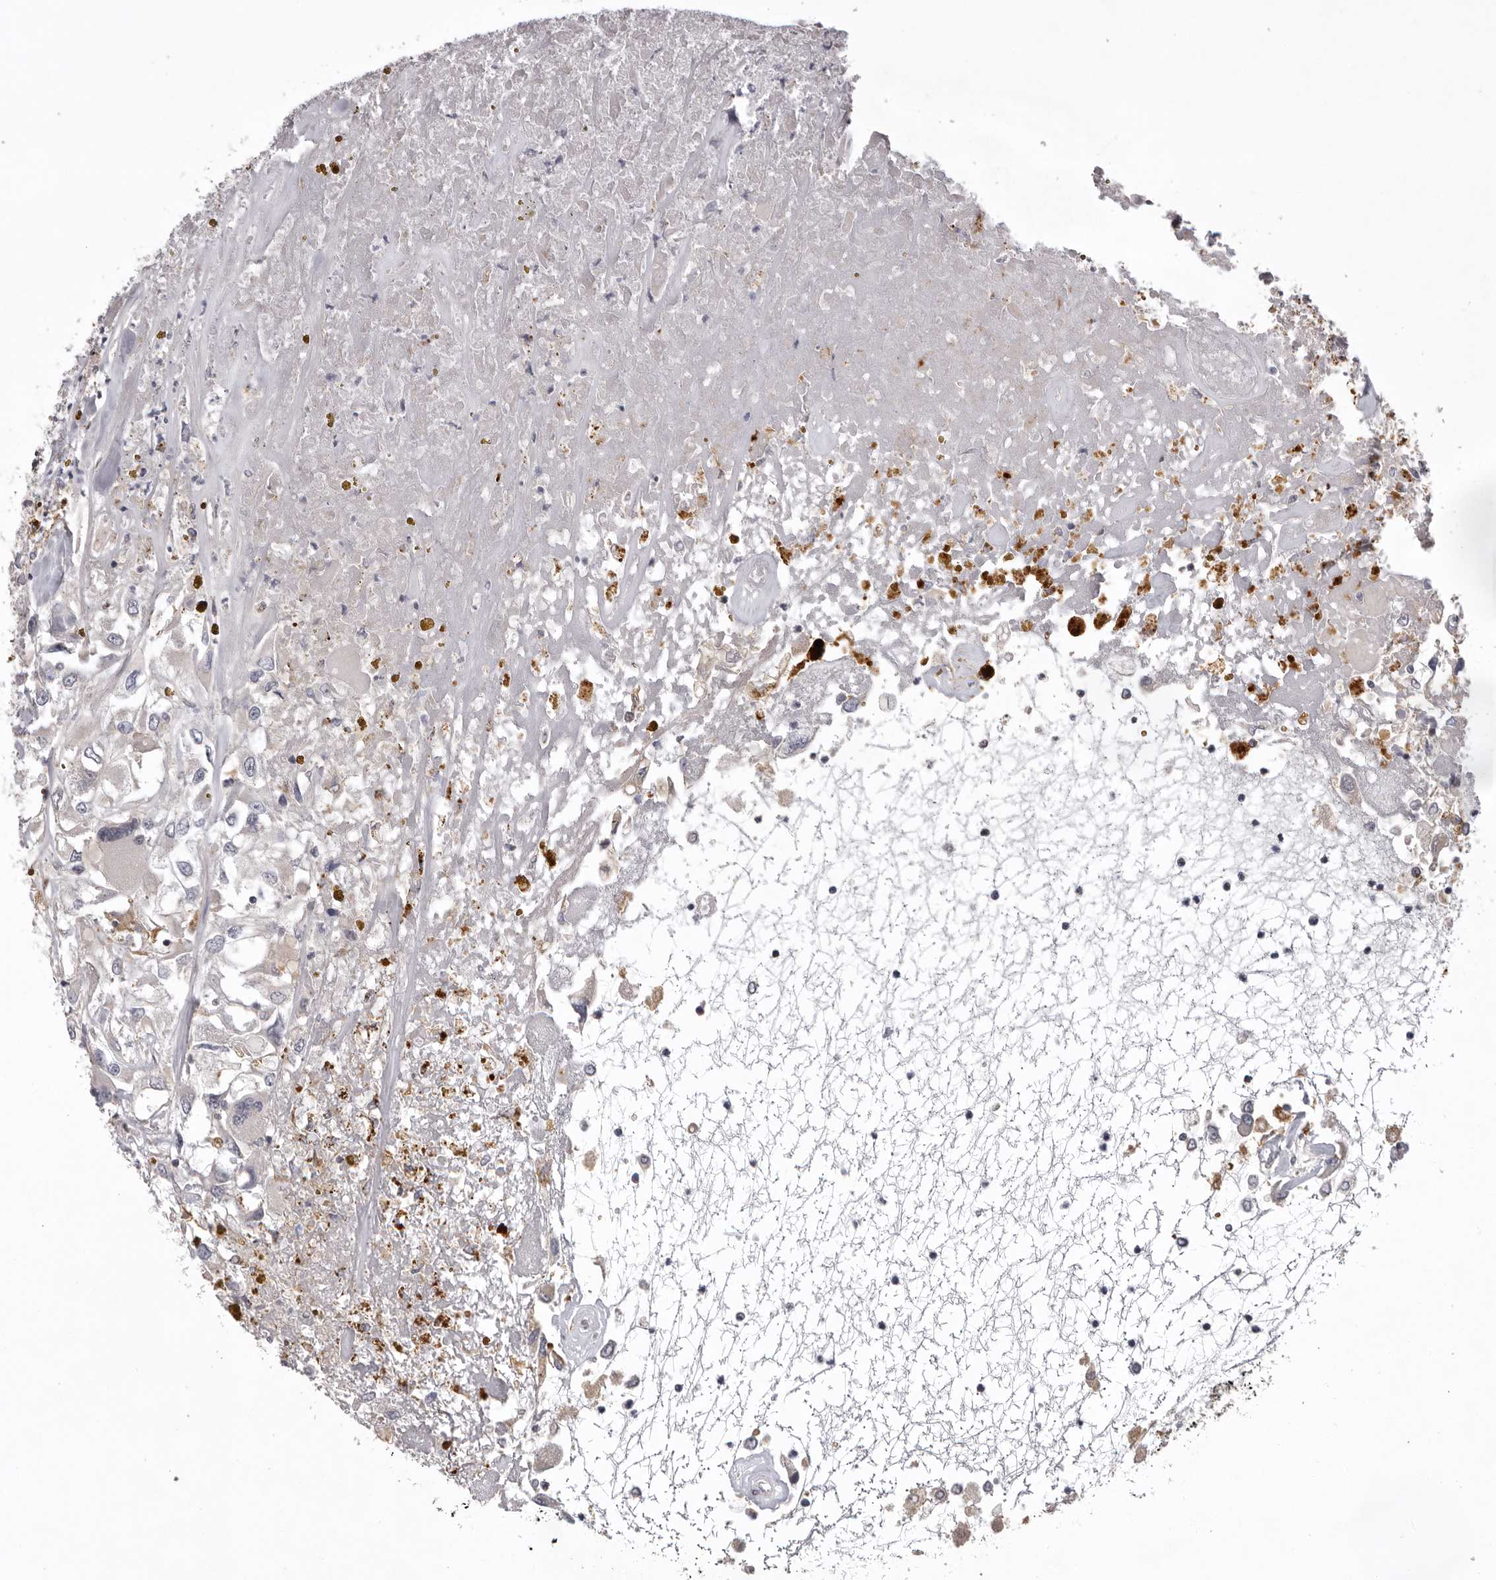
{"staining": {"intensity": "negative", "quantity": "none", "location": "none"}, "tissue": "renal cancer", "cell_type": "Tumor cells", "image_type": "cancer", "snomed": [{"axis": "morphology", "description": "Adenocarcinoma, NOS"}, {"axis": "topography", "description": "Kidney"}], "caption": "Micrograph shows no protein positivity in tumor cells of renal adenocarcinoma tissue.", "gene": "WDR47", "patient": {"sex": "female", "age": 52}}